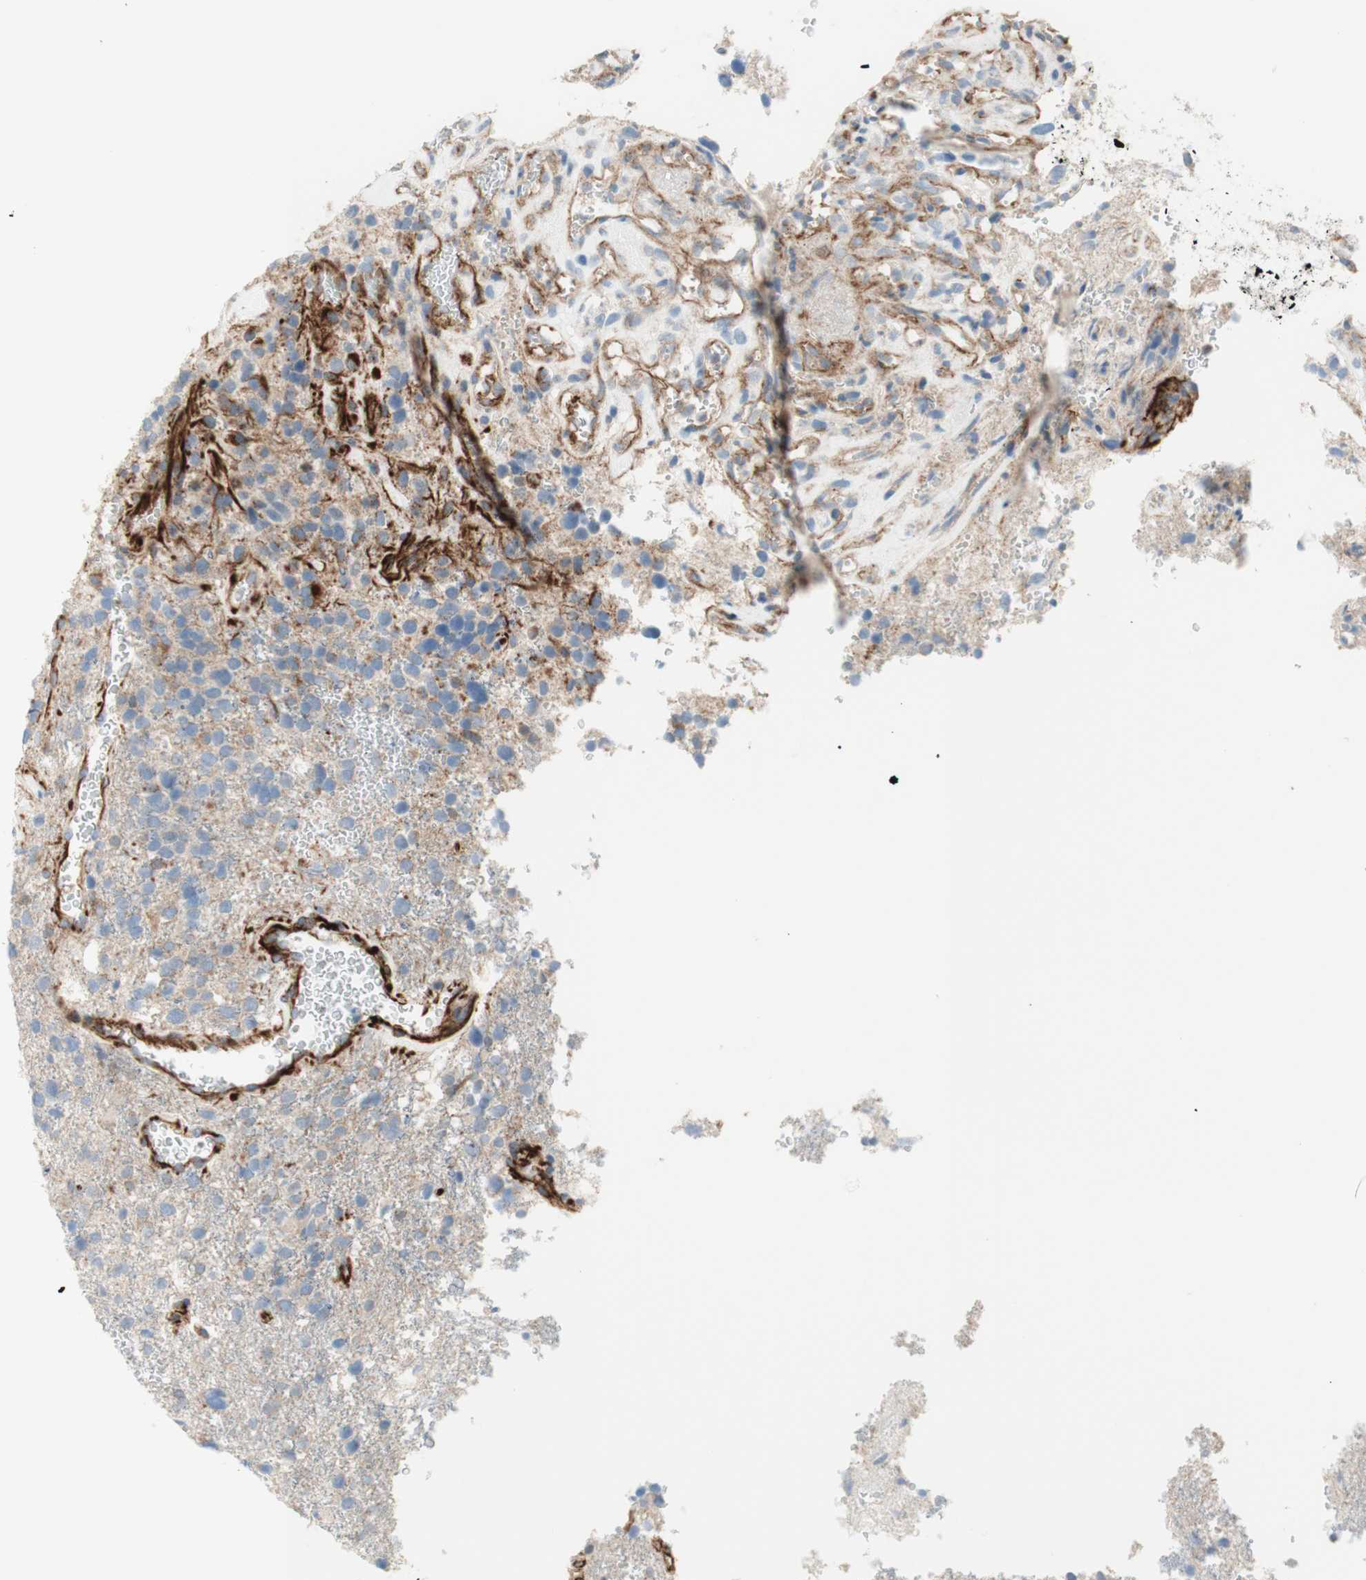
{"staining": {"intensity": "negative", "quantity": "none", "location": "none"}, "tissue": "glioma", "cell_type": "Tumor cells", "image_type": "cancer", "snomed": [{"axis": "morphology", "description": "Glioma, malignant, High grade"}, {"axis": "topography", "description": "Brain"}], "caption": "Immunohistochemistry micrograph of human malignant high-grade glioma stained for a protein (brown), which reveals no positivity in tumor cells.", "gene": "POU2AF1", "patient": {"sex": "female", "age": 58}}